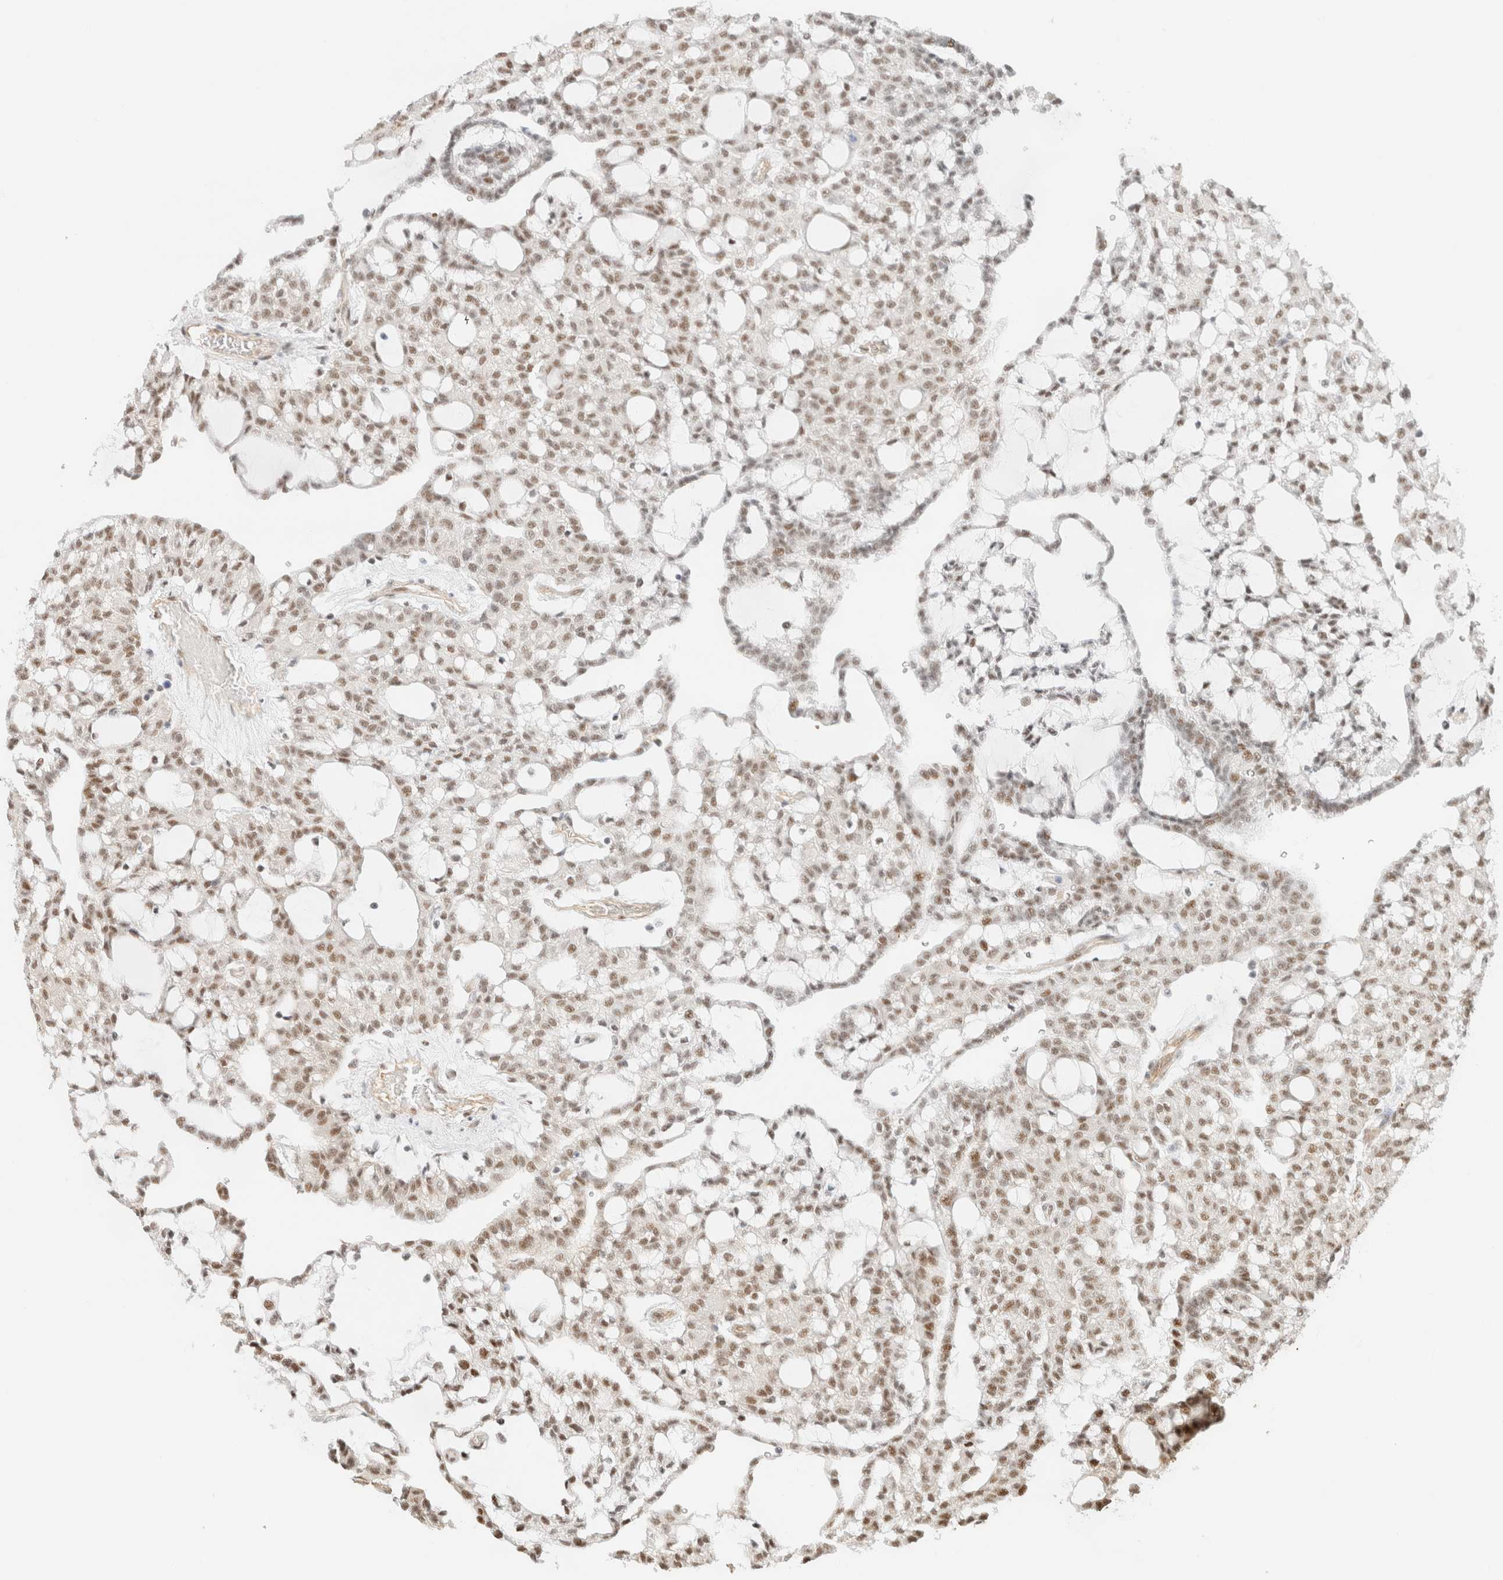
{"staining": {"intensity": "moderate", "quantity": ">75%", "location": "nuclear"}, "tissue": "renal cancer", "cell_type": "Tumor cells", "image_type": "cancer", "snomed": [{"axis": "morphology", "description": "Adenocarcinoma, NOS"}, {"axis": "topography", "description": "Kidney"}], "caption": "Human renal cancer stained with a protein marker displays moderate staining in tumor cells.", "gene": "ARID5A", "patient": {"sex": "male", "age": 63}}